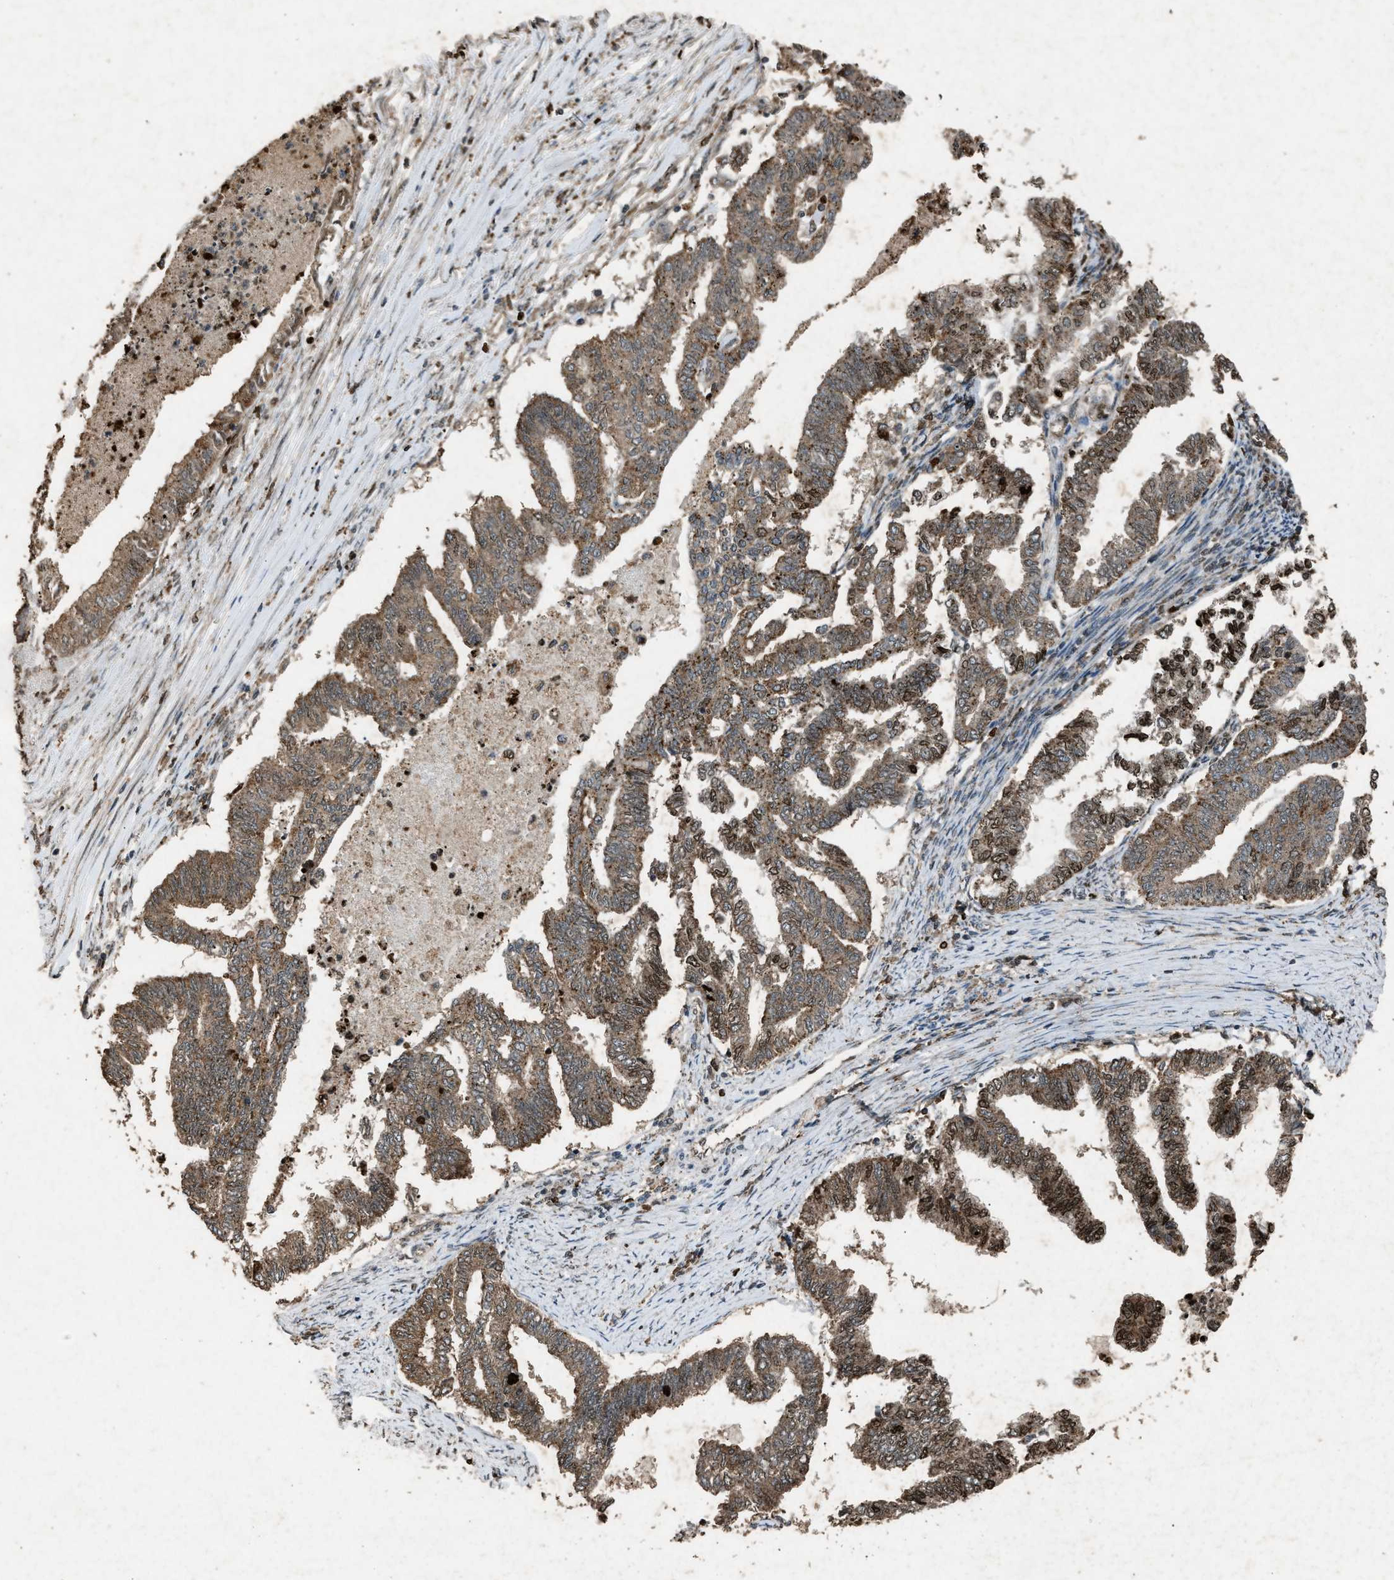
{"staining": {"intensity": "moderate", "quantity": ">75%", "location": "cytoplasmic/membranous,nuclear"}, "tissue": "endometrial cancer", "cell_type": "Tumor cells", "image_type": "cancer", "snomed": [{"axis": "morphology", "description": "Adenocarcinoma, NOS"}, {"axis": "topography", "description": "Endometrium"}], "caption": "IHC micrograph of neoplastic tissue: human adenocarcinoma (endometrial) stained using IHC displays medium levels of moderate protein expression localized specifically in the cytoplasmic/membranous and nuclear of tumor cells, appearing as a cytoplasmic/membranous and nuclear brown color.", "gene": "PSMD1", "patient": {"sex": "female", "age": 79}}